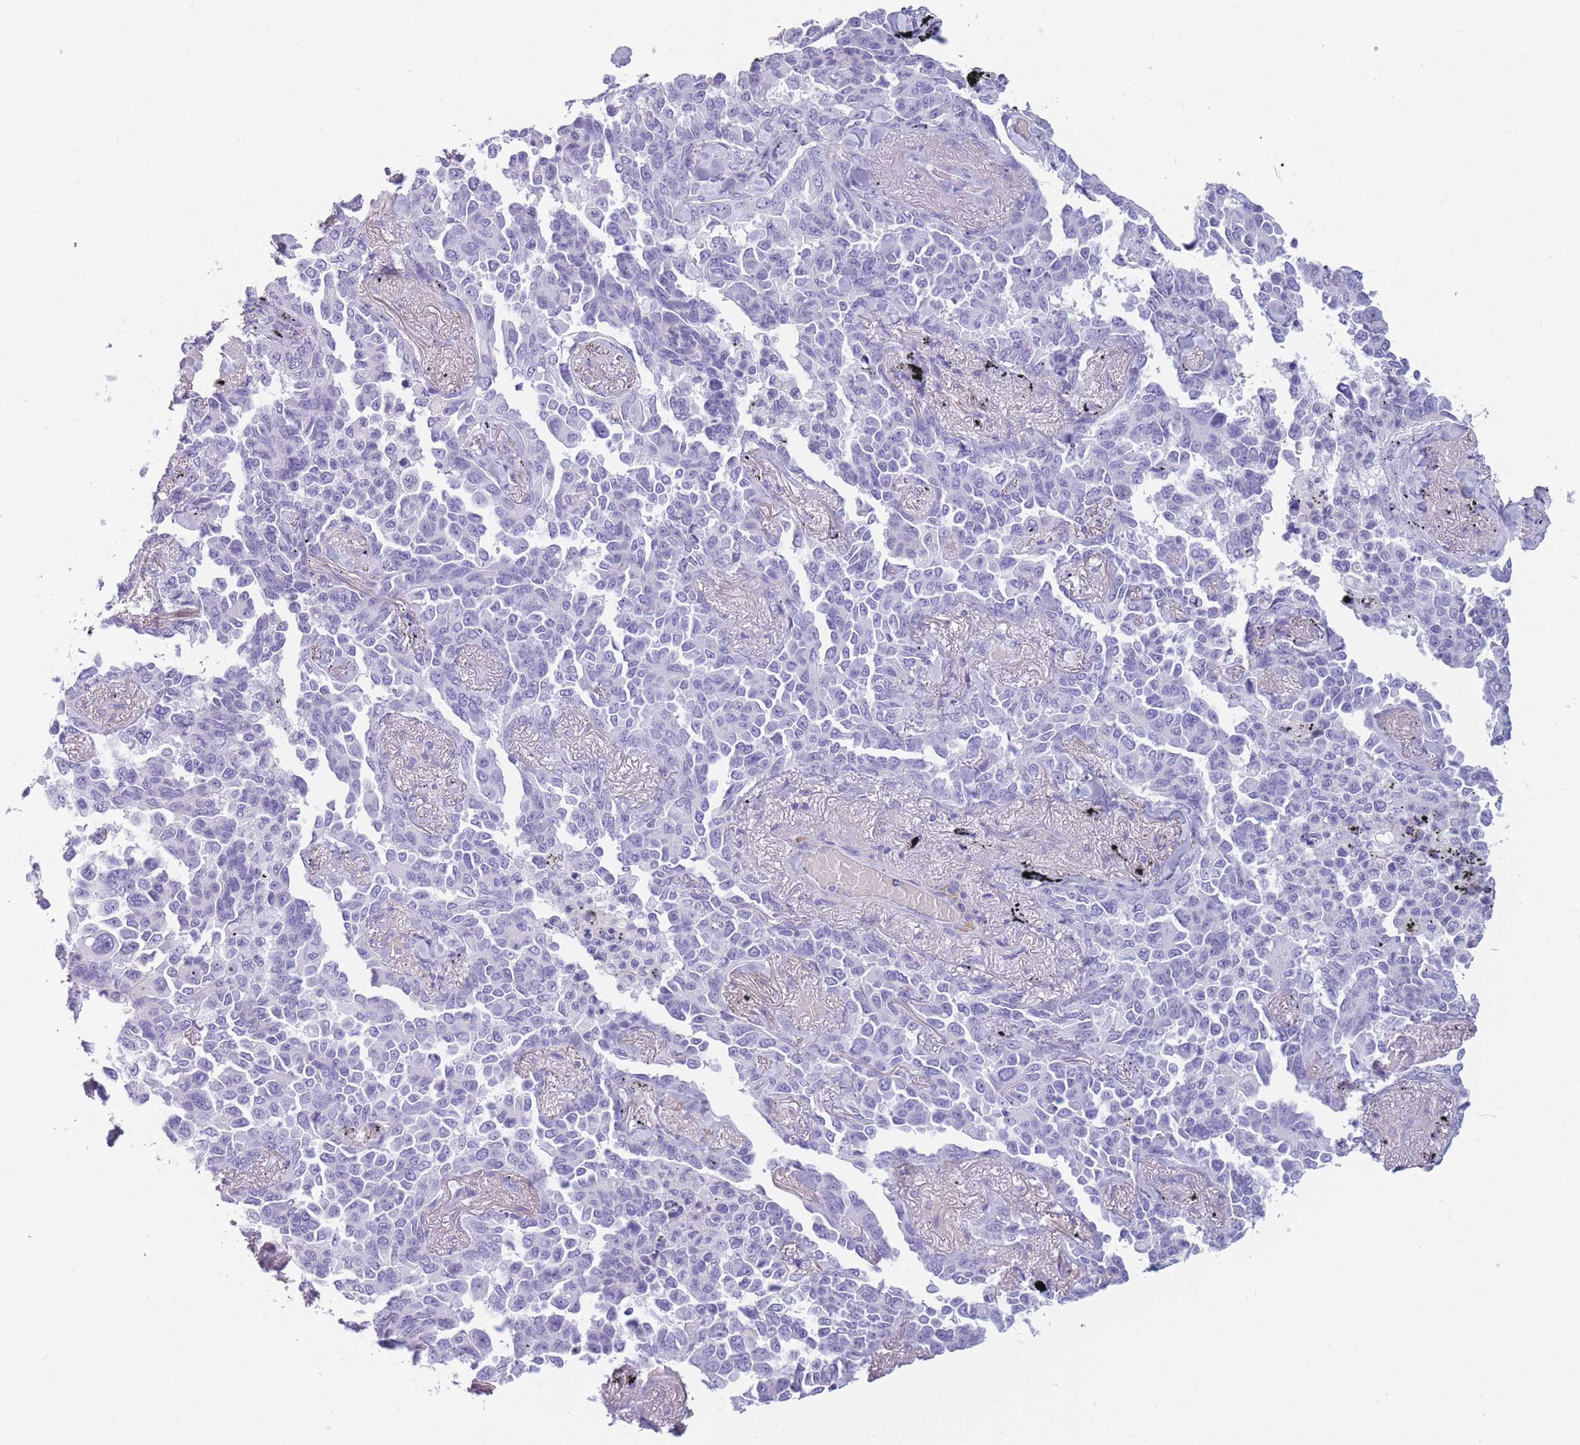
{"staining": {"intensity": "negative", "quantity": "none", "location": "none"}, "tissue": "lung cancer", "cell_type": "Tumor cells", "image_type": "cancer", "snomed": [{"axis": "morphology", "description": "Adenocarcinoma, NOS"}, {"axis": "topography", "description": "Lung"}], "caption": "Tumor cells are negative for protein expression in human lung cancer (adenocarcinoma). (DAB immunohistochemistry, high magnification).", "gene": "TNFSF11", "patient": {"sex": "female", "age": 67}}